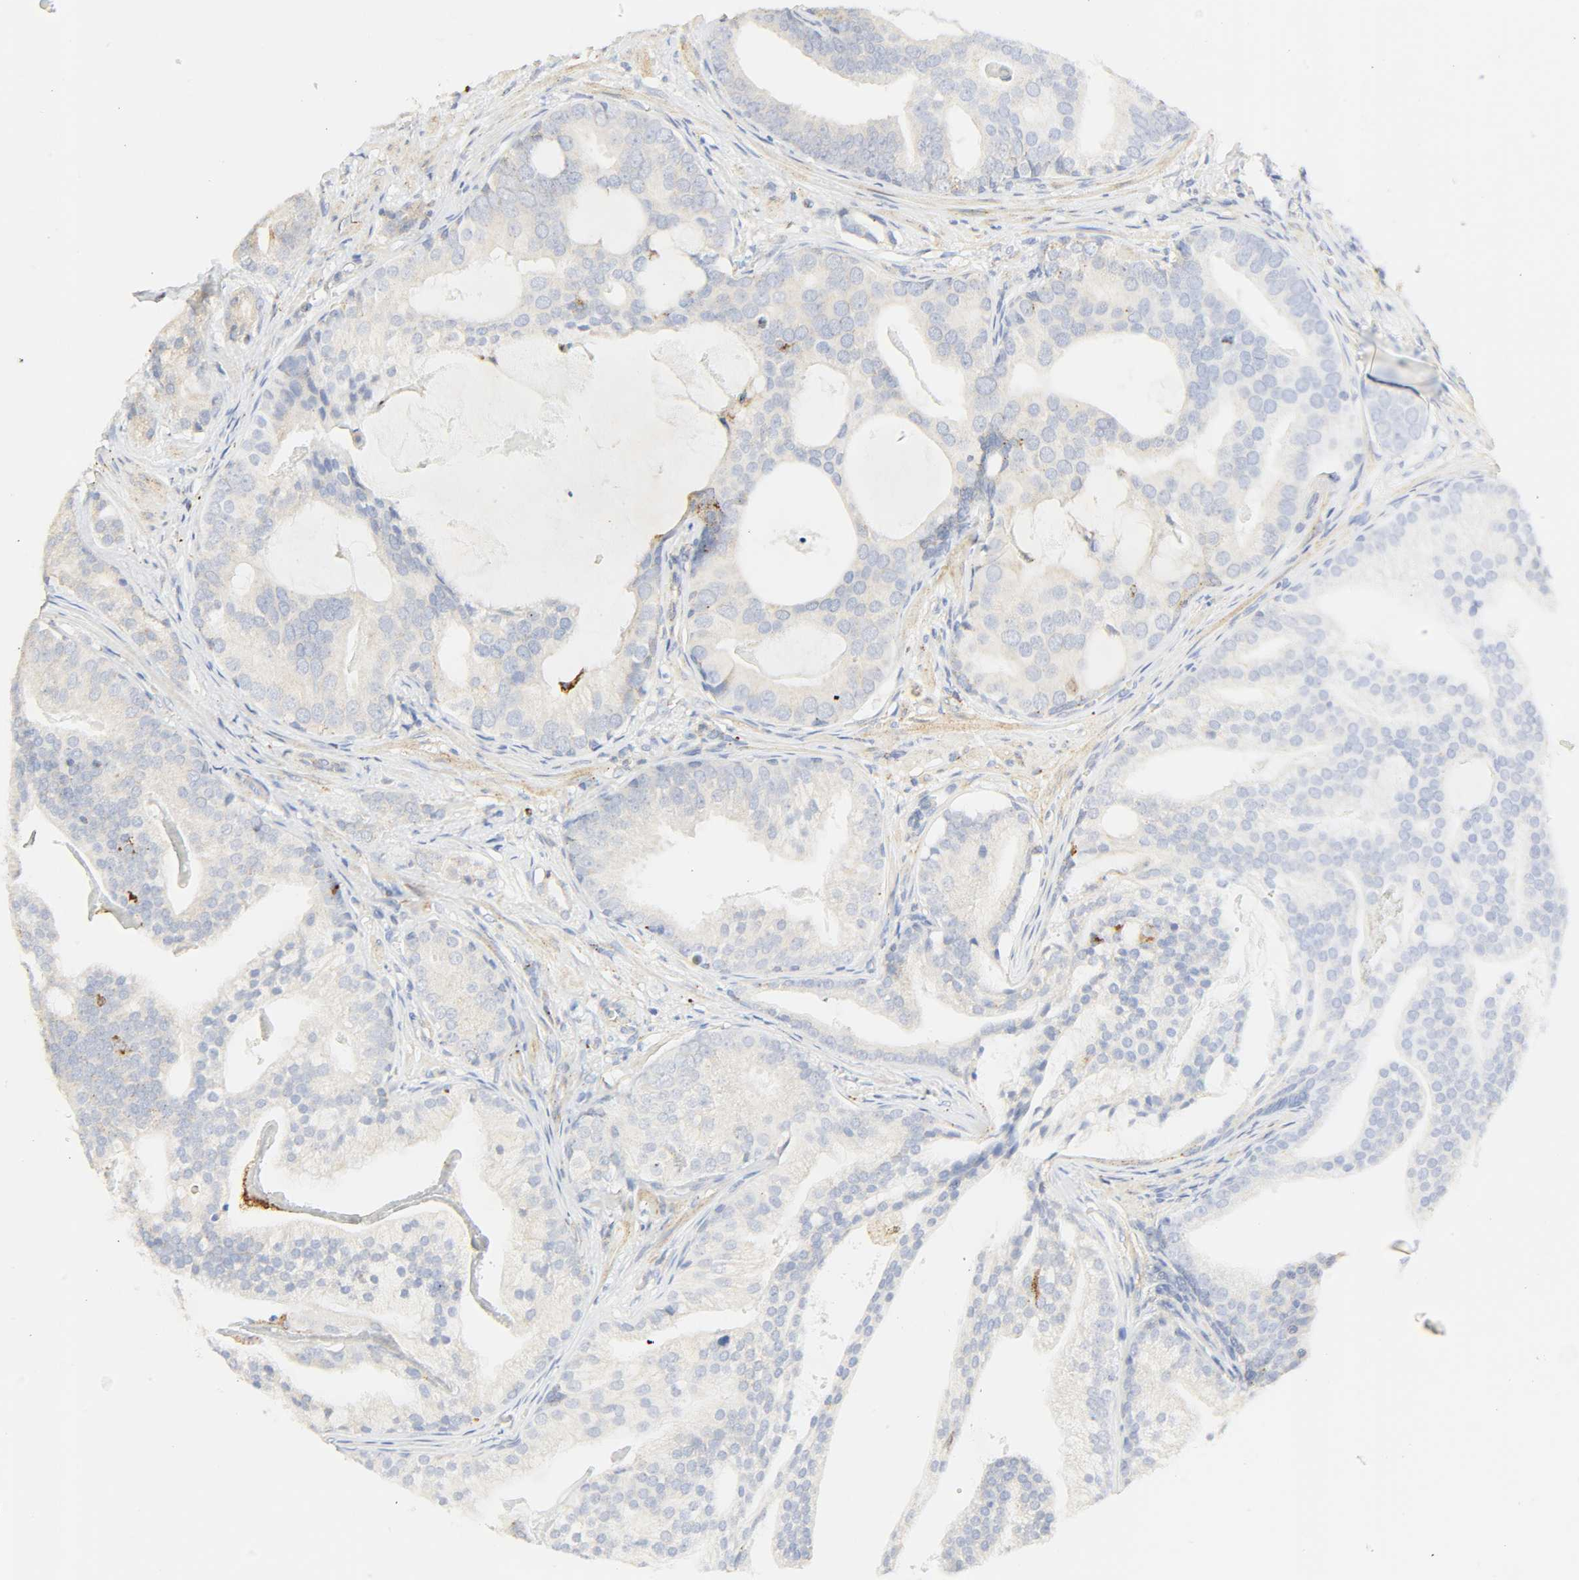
{"staining": {"intensity": "weak", "quantity": "<25%", "location": "cytoplasmic/membranous"}, "tissue": "prostate cancer", "cell_type": "Tumor cells", "image_type": "cancer", "snomed": [{"axis": "morphology", "description": "Adenocarcinoma, Low grade"}, {"axis": "topography", "description": "Prostate"}], "caption": "Immunohistochemical staining of adenocarcinoma (low-grade) (prostate) exhibits no significant positivity in tumor cells.", "gene": "CAMK2A", "patient": {"sex": "male", "age": 58}}